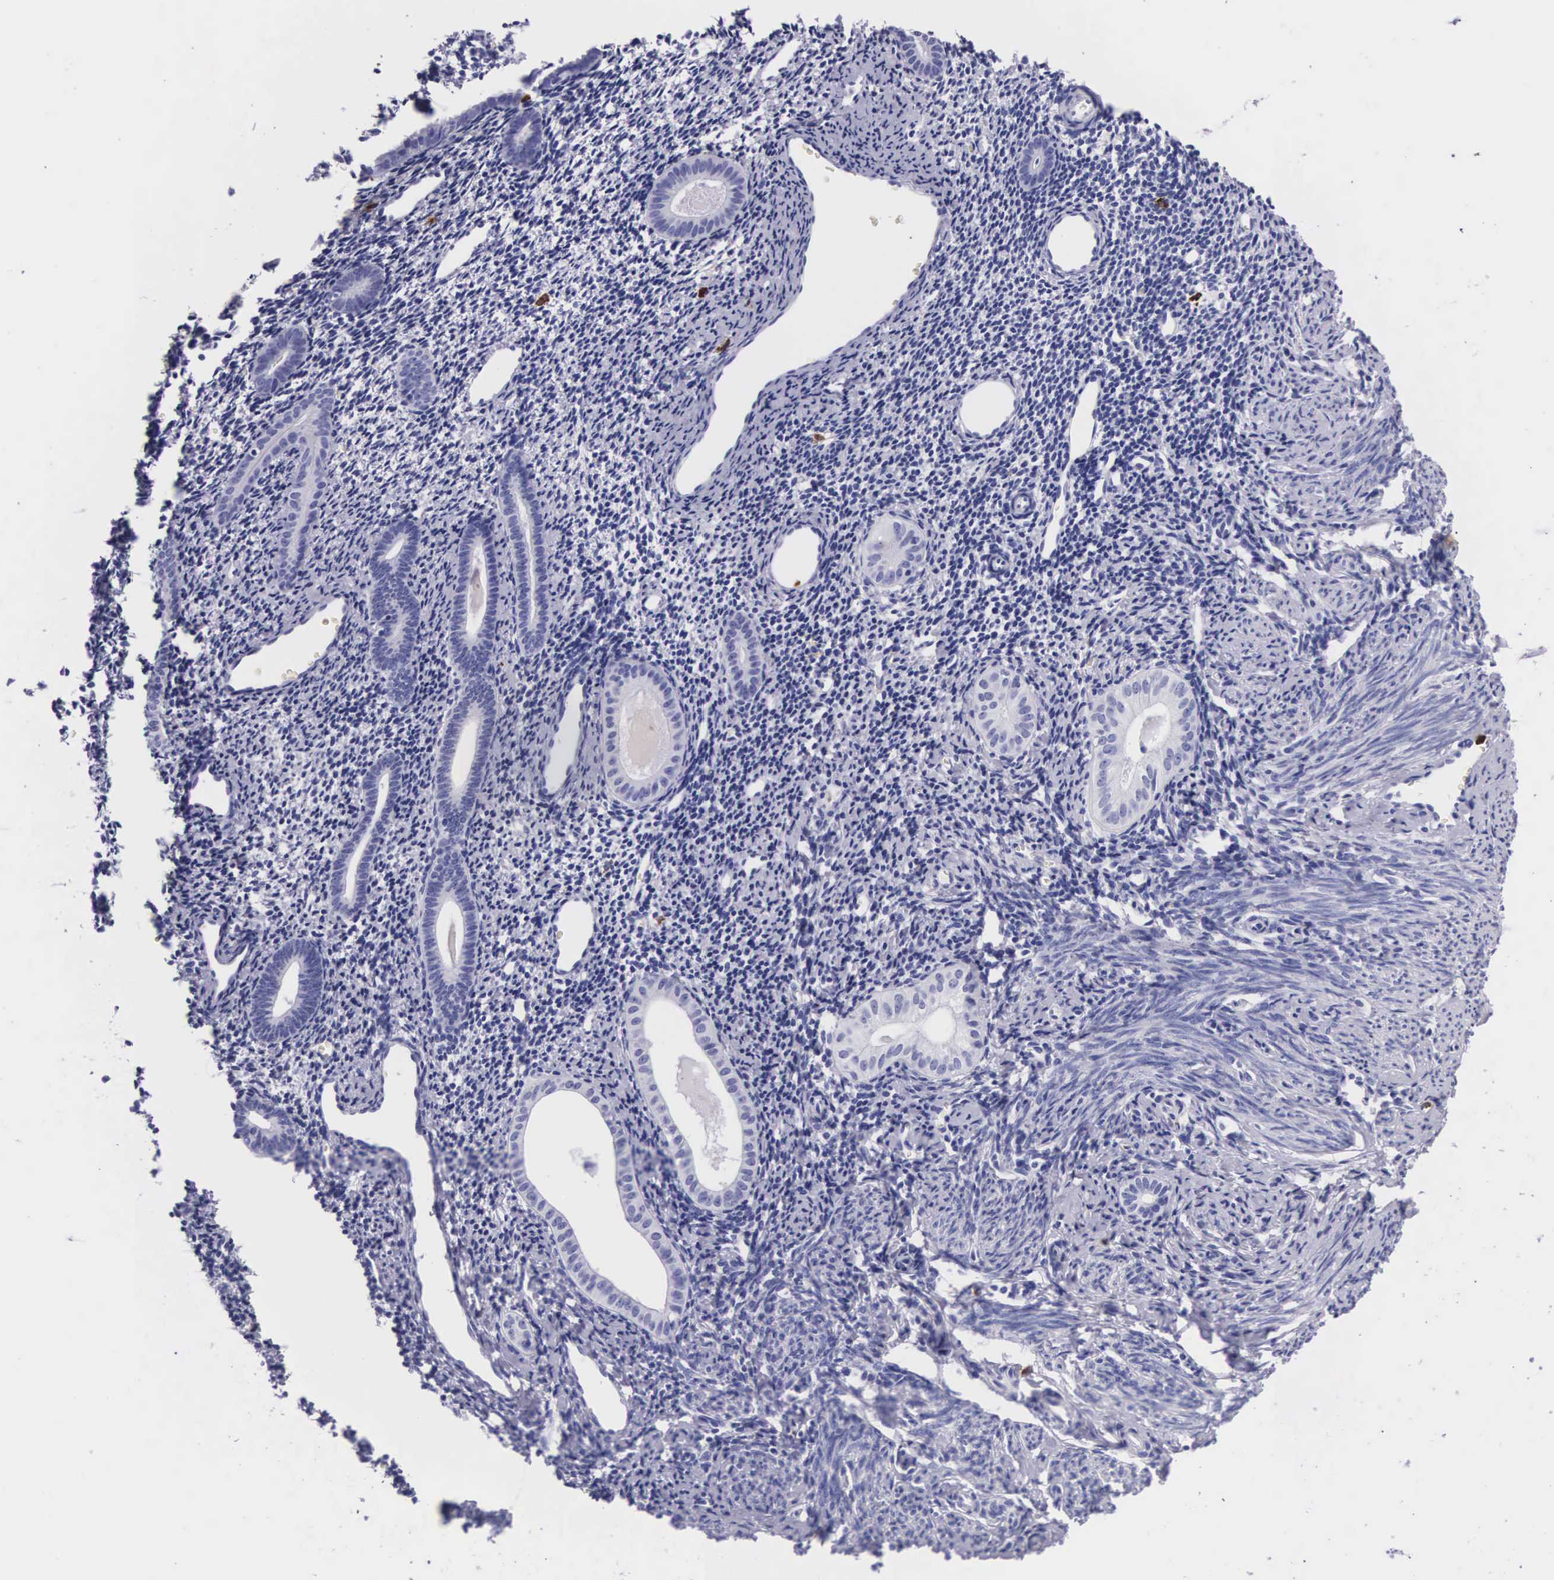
{"staining": {"intensity": "negative", "quantity": "none", "location": "none"}, "tissue": "endometrium", "cell_type": "Cells in endometrial stroma", "image_type": "normal", "snomed": [{"axis": "morphology", "description": "Normal tissue, NOS"}, {"axis": "morphology", "description": "Neoplasm, benign, NOS"}, {"axis": "topography", "description": "Uterus"}], "caption": "Human endometrium stained for a protein using immunohistochemistry demonstrates no positivity in cells in endometrial stroma.", "gene": "FCN1", "patient": {"sex": "female", "age": 55}}